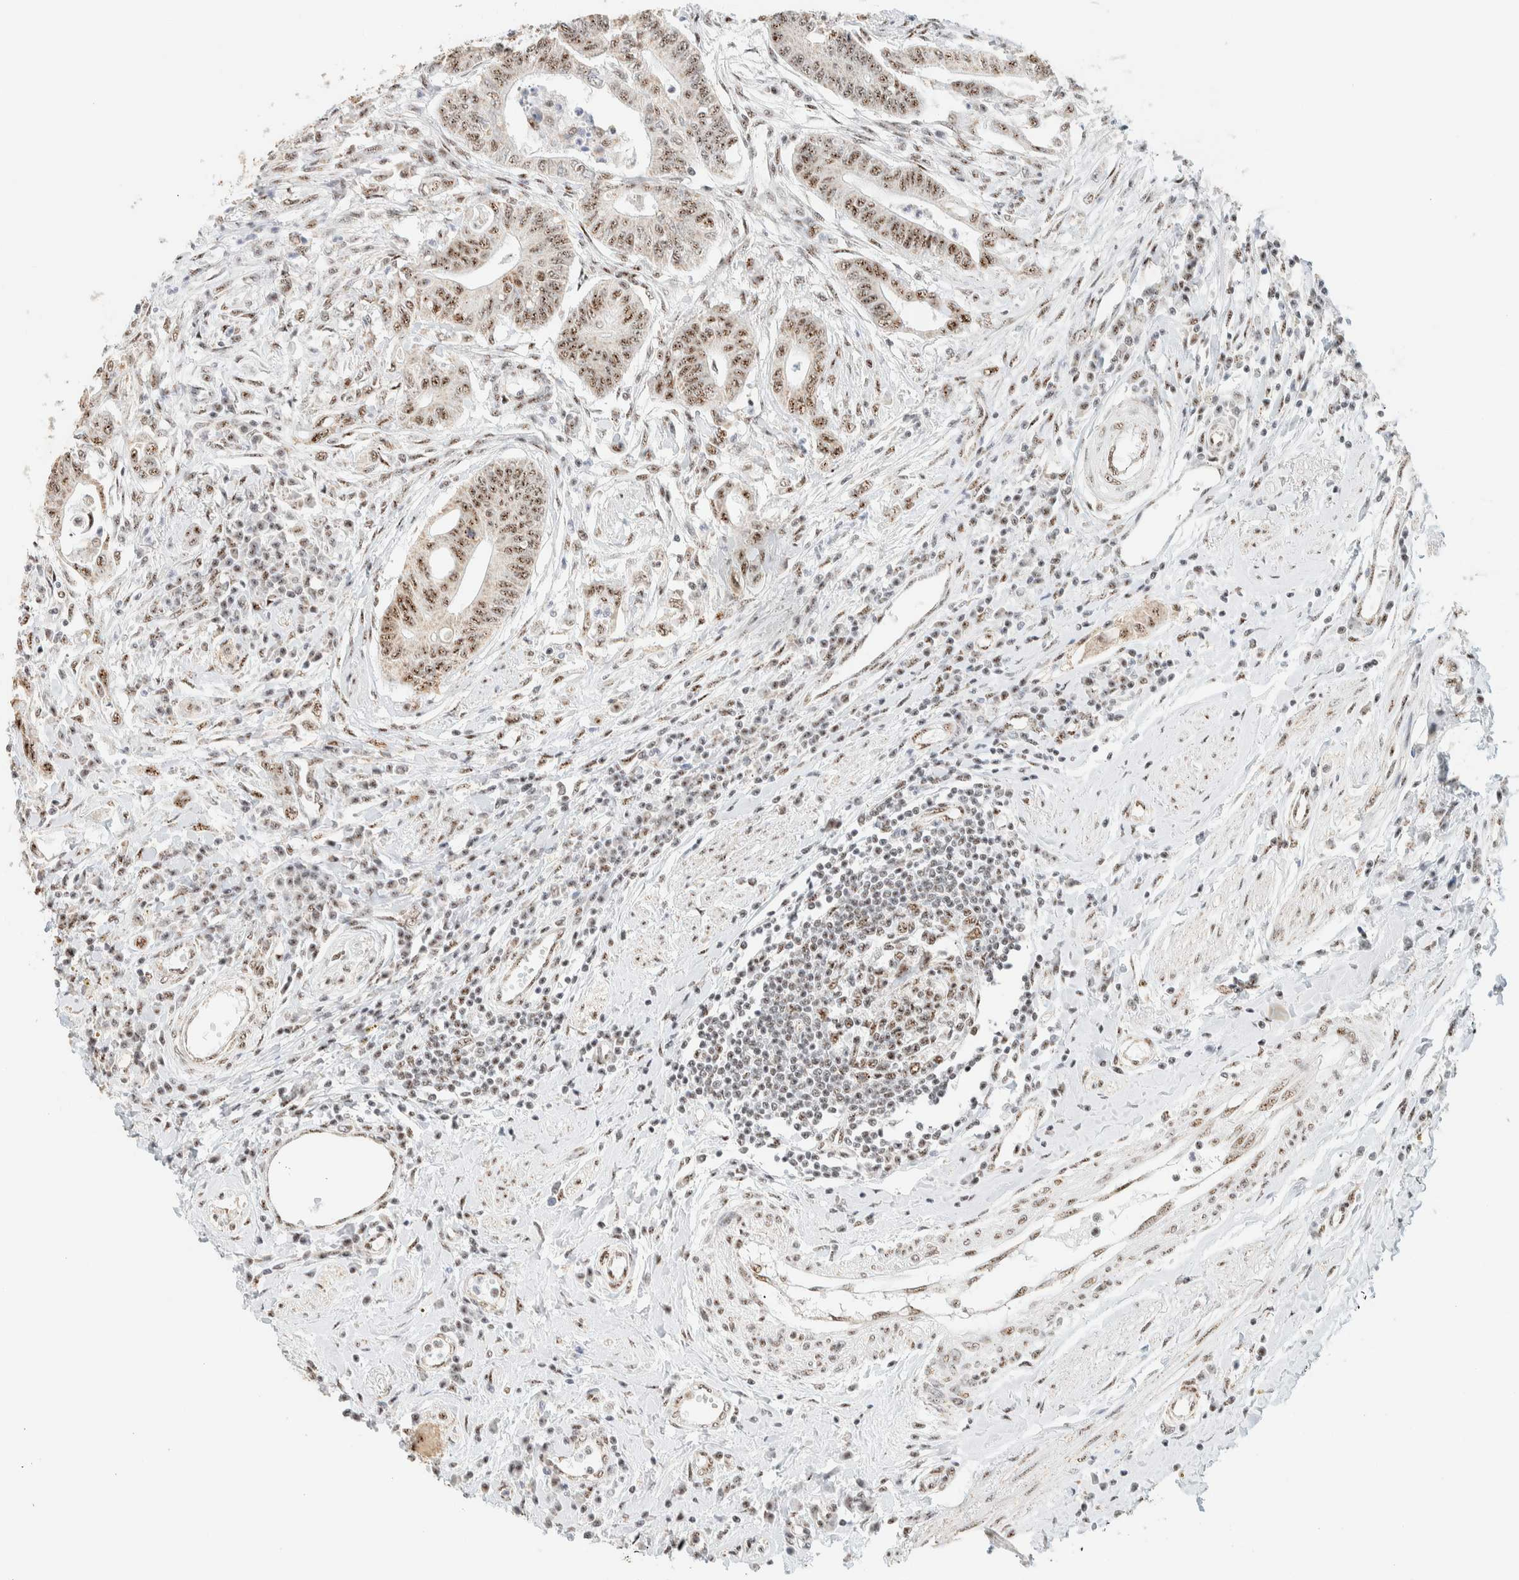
{"staining": {"intensity": "moderate", "quantity": ">75%", "location": "nuclear"}, "tissue": "colorectal cancer", "cell_type": "Tumor cells", "image_type": "cancer", "snomed": [{"axis": "morphology", "description": "Adenoma, NOS"}, {"axis": "morphology", "description": "Adenocarcinoma, NOS"}, {"axis": "topography", "description": "Colon"}], "caption": "High-magnification brightfield microscopy of colorectal adenoma stained with DAB (3,3'-diaminobenzidine) (brown) and counterstained with hematoxylin (blue). tumor cells exhibit moderate nuclear staining is present in approximately>75% of cells. The staining is performed using DAB brown chromogen to label protein expression. The nuclei are counter-stained blue using hematoxylin.", "gene": "SON", "patient": {"sex": "male", "age": 79}}